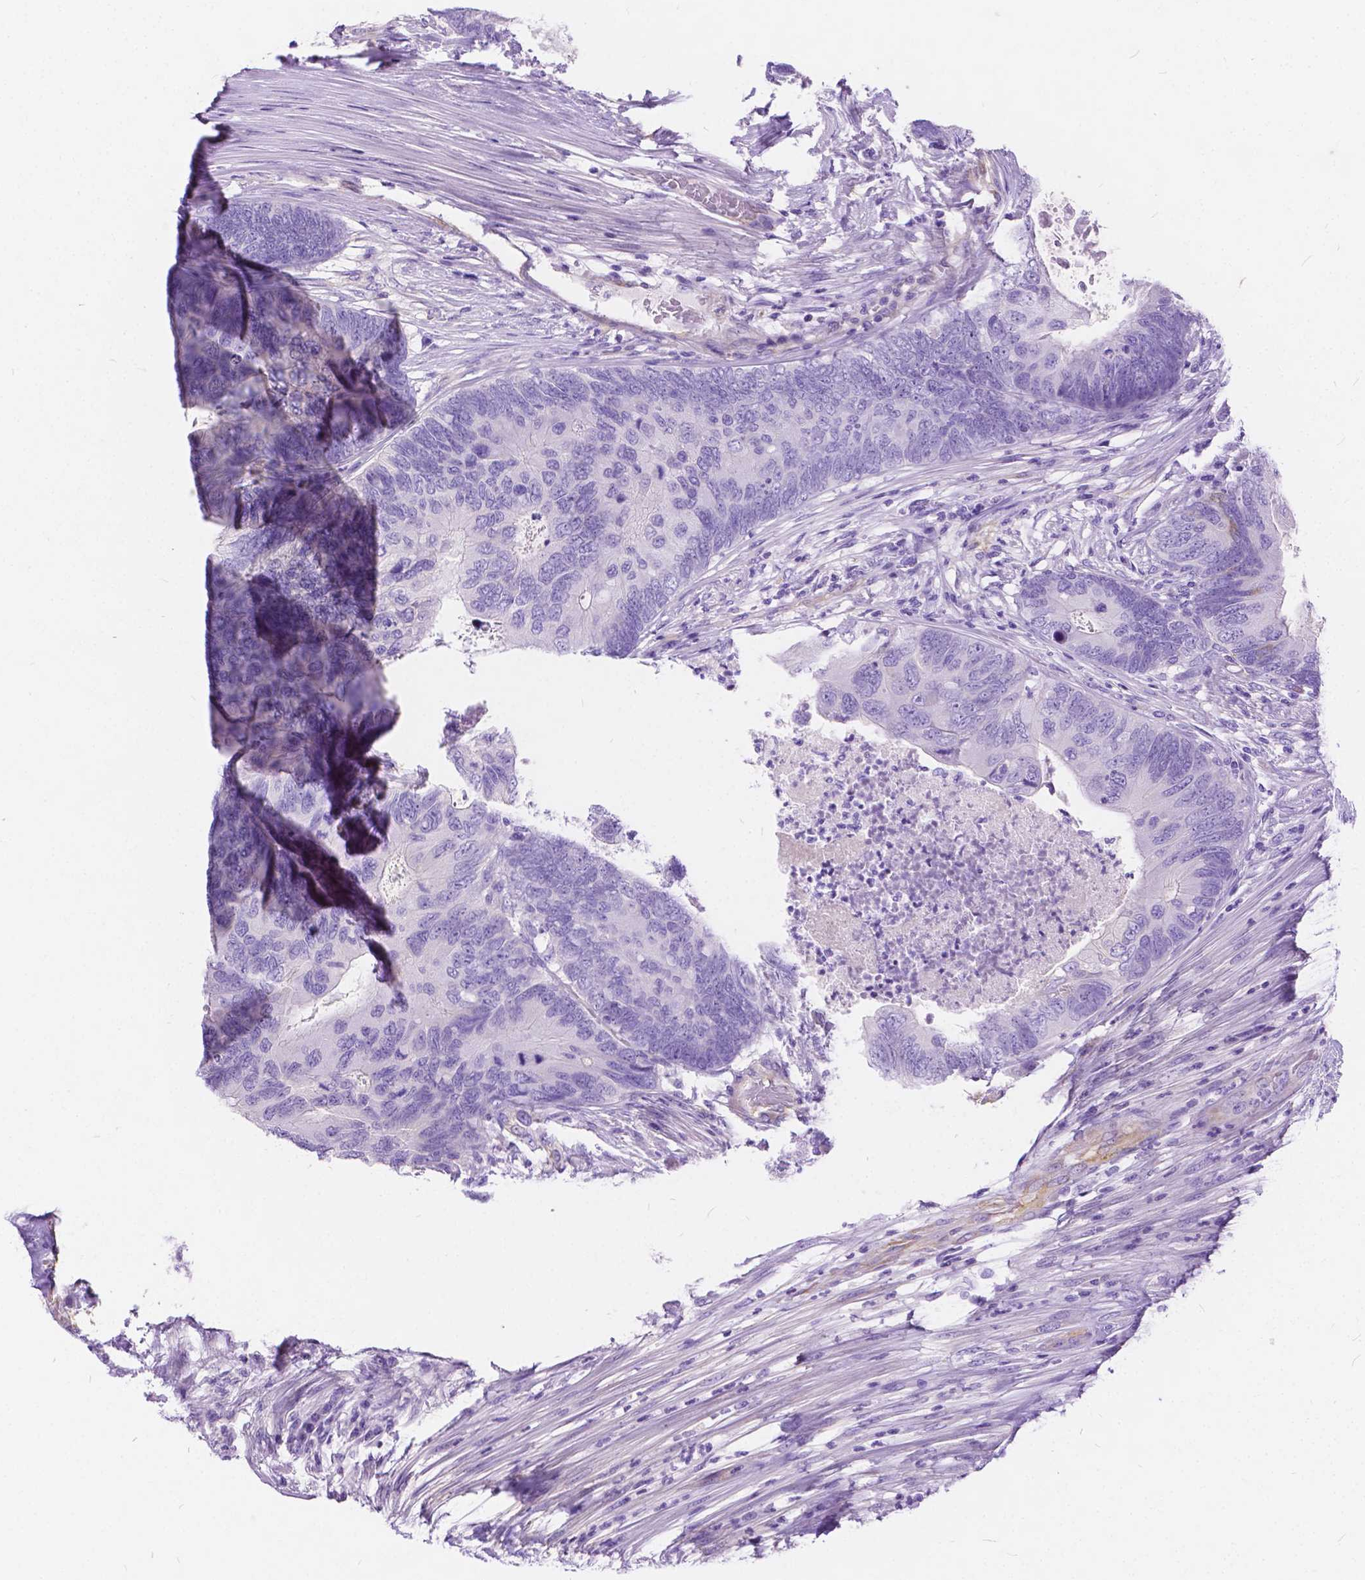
{"staining": {"intensity": "negative", "quantity": "none", "location": "none"}, "tissue": "colorectal cancer", "cell_type": "Tumor cells", "image_type": "cancer", "snomed": [{"axis": "morphology", "description": "Adenocarcinoma, NOS"}, {"axis": "topography", "description": "Colon"}], "caption": "Tumor cells are negative for brown protein staining in colorectal cancer. (DAB (3,3'-diaminobenzidine) immunohistochemistry (IHC), high magnification).", "gene": "CHRM1", "patient": {"sex": "female", "age": 67}}